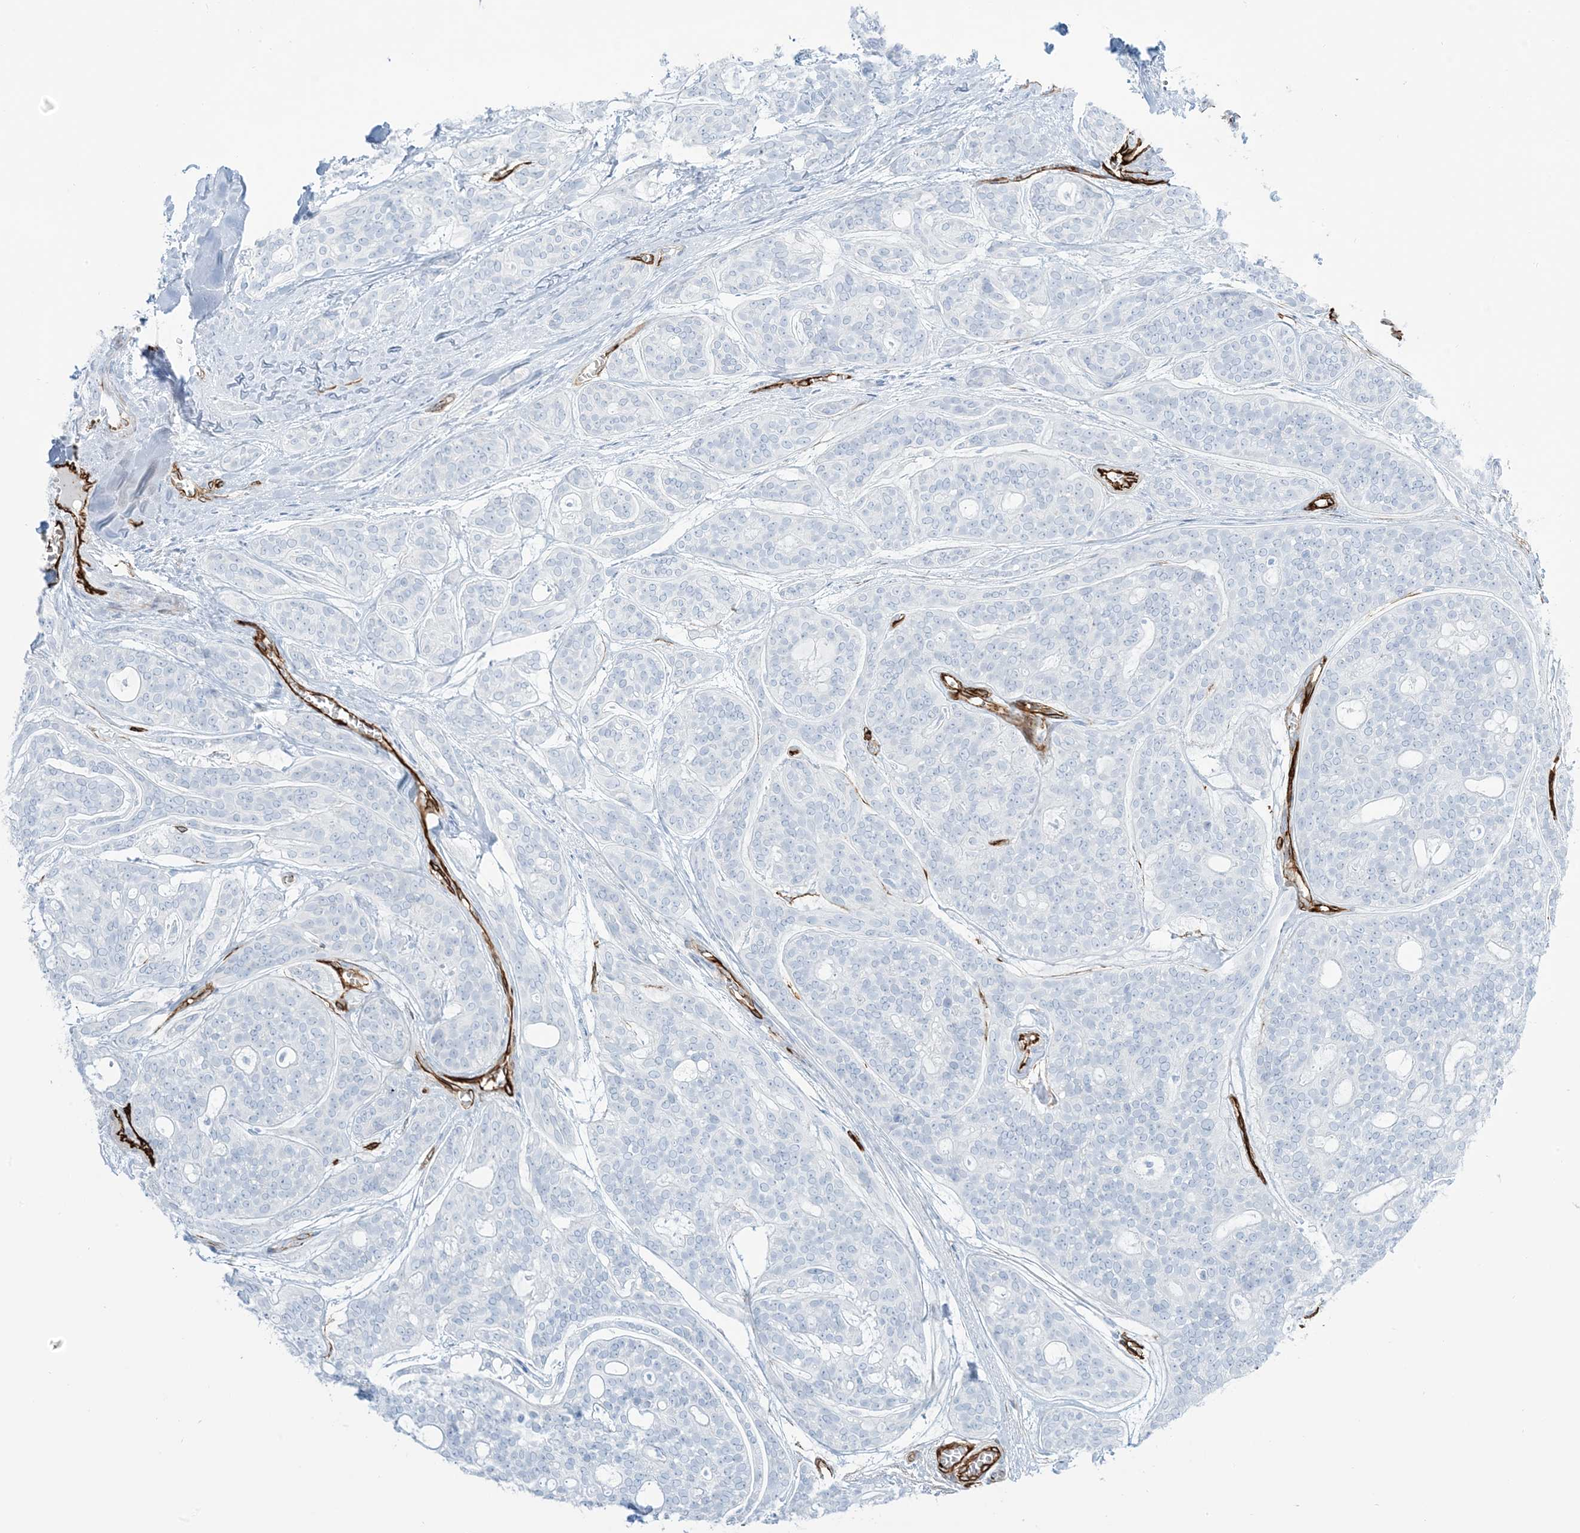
{"staining": {"intensity": "negative", "quantity": "none", "location": "none"}, "tissue": "head and neck cancer", "cell_type": "Tumor cells", "image_type": "cancer", "snomed": [{"axis": "morphology", "description": "Adenocarcinoma, NOS"}, {"axis": "topography", "description": "Head-Neck"}], "caption": "IHC micrograph of neoplastic tissue: human head and neck adenocarcinoma stained with DAB (3,3'-diaminobenzidine) displays no significant protein staining in tumor cells.", "gene": "EPS8L3", "patient": {"sex": "male", "age": 66}}